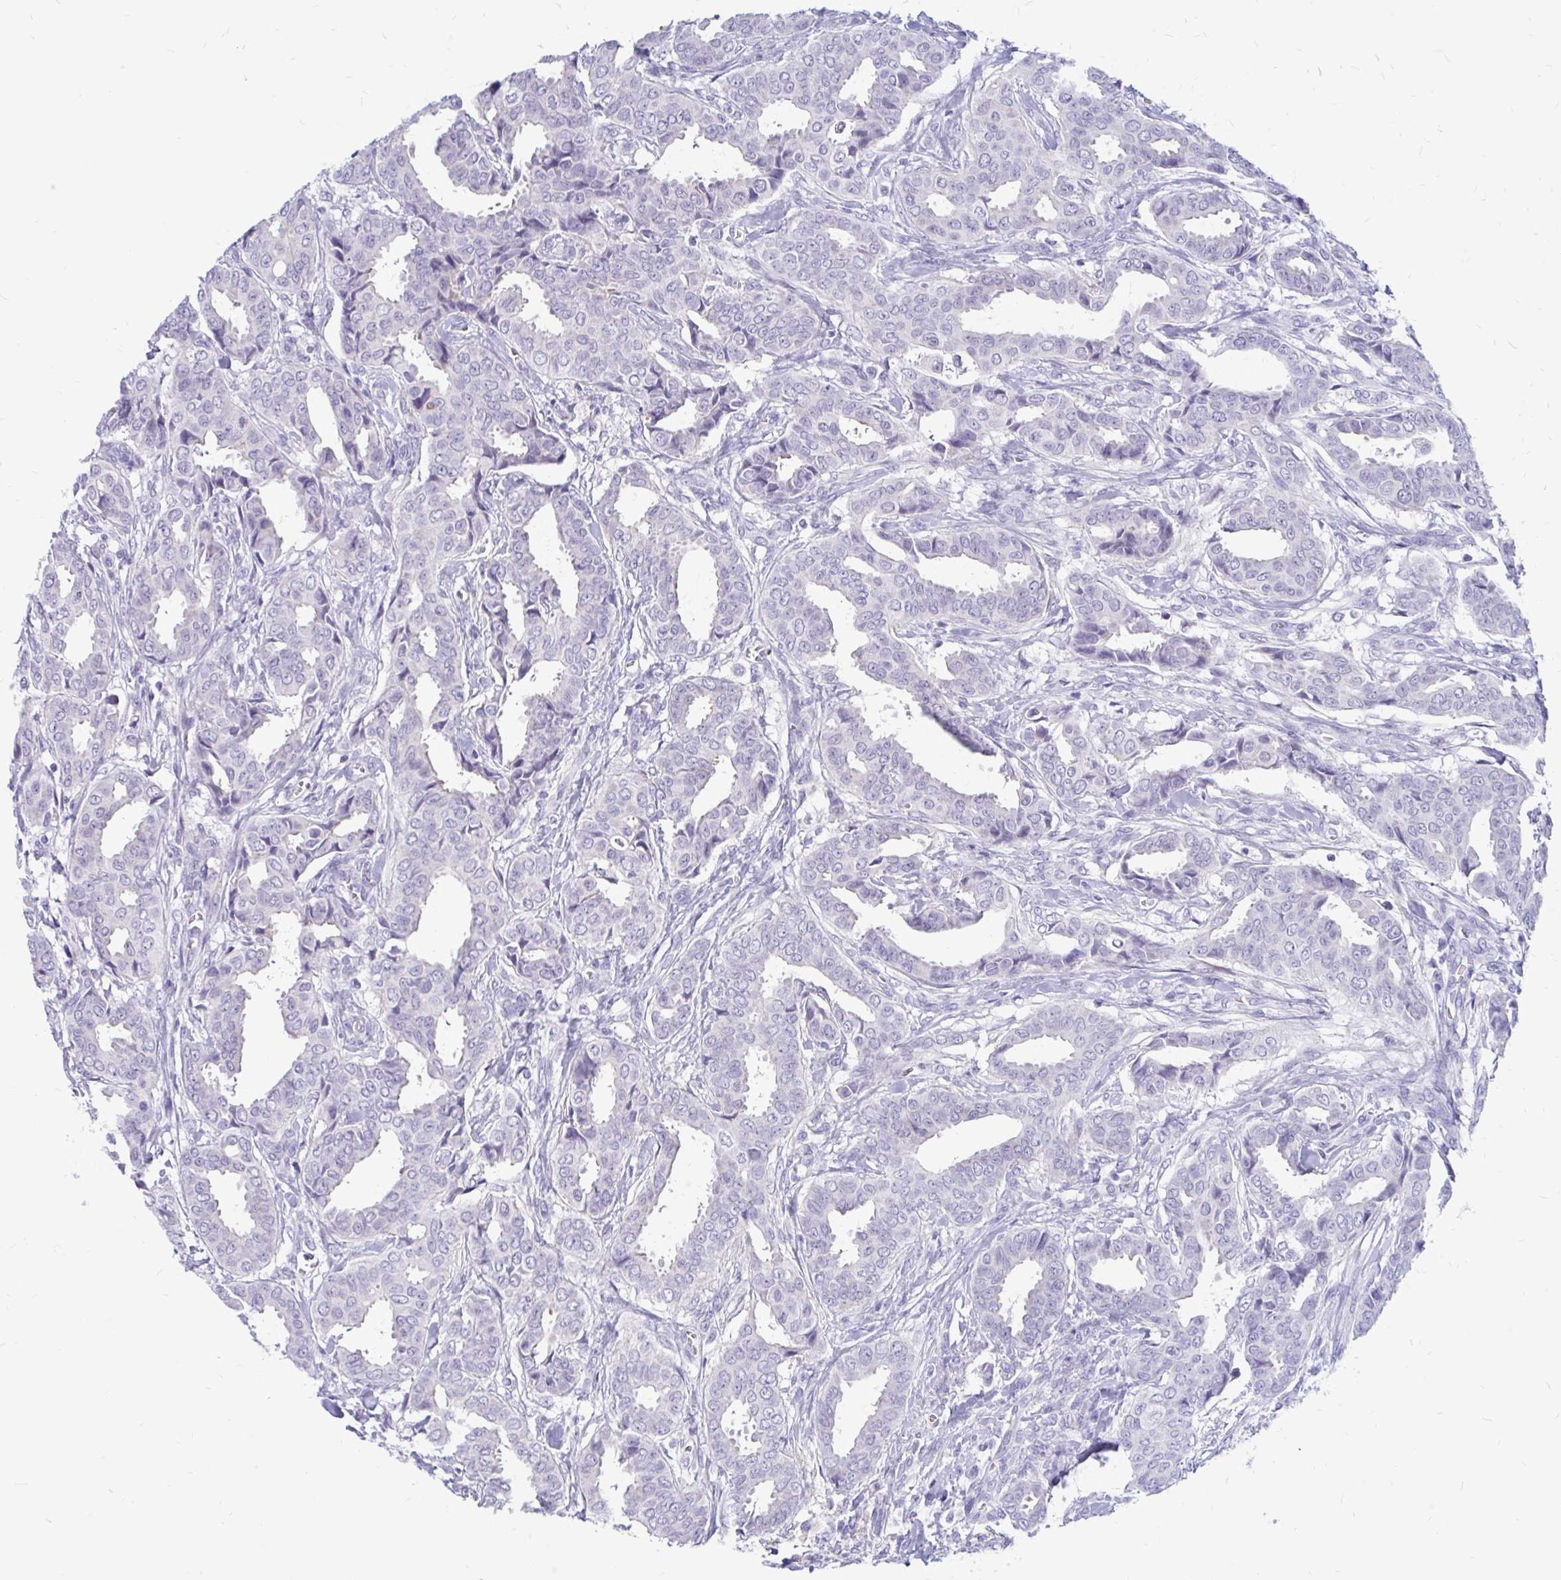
{"staining": {"intensity": "negative", "quantity": "none", "location": "none"}, "tissue": "breast cancer", "cell_type": "Tumor cells", "image_type": "cancer", "snomed": [{"axis": "morphology", "description": "Duct carcinoma"}, {"axis": "topography", "description": "Breast"}], "caption": "IHC of breast cancer shows no positivity in tumor cells.", "gene": "IGSF5", "patient": {"sex": "female", "age": 45}}